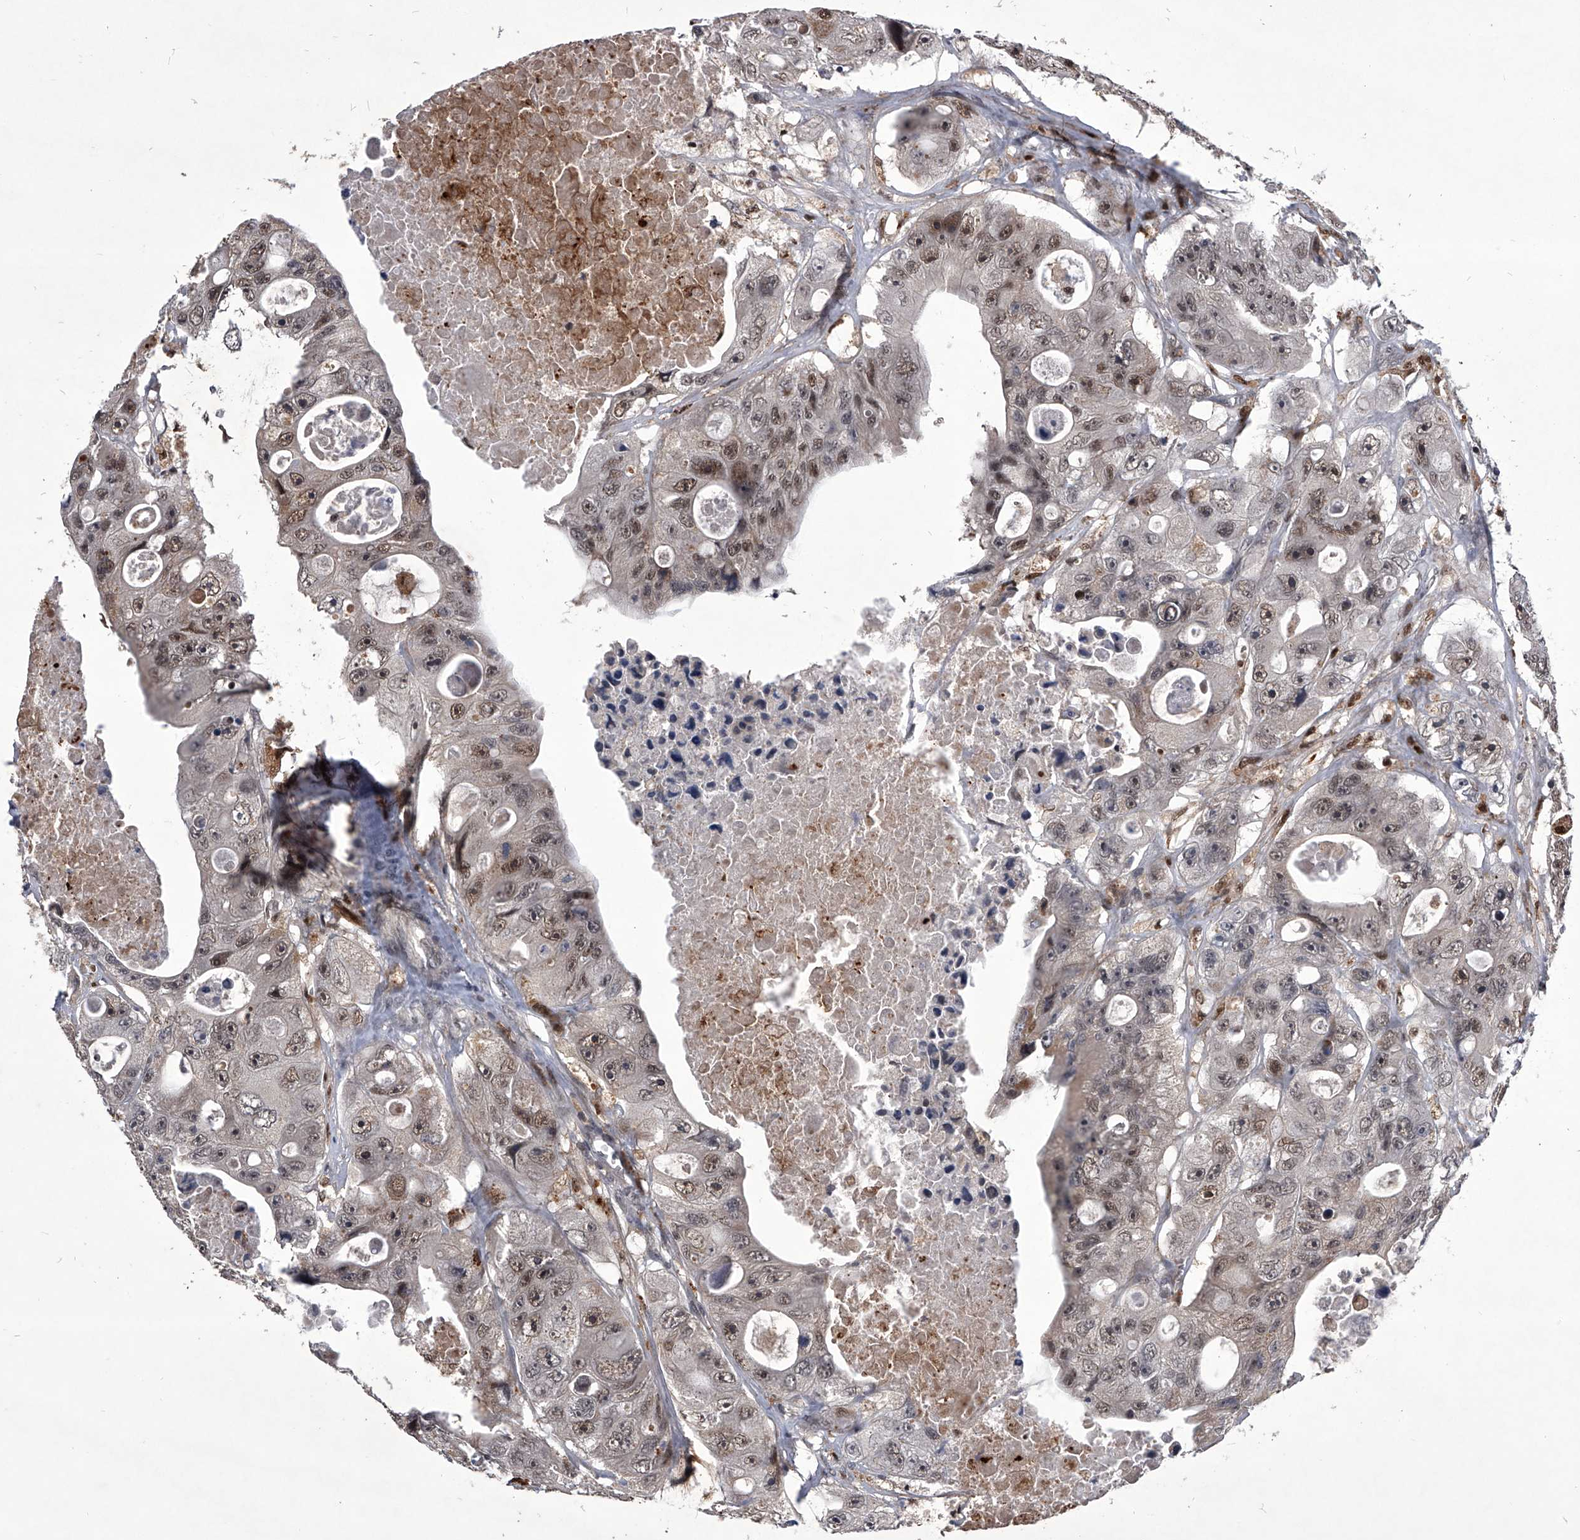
{"staining": {"intensity": "weak", "quantity": "25%-75%", "location": "nuclear"}, "tissue": "colorectal cancer", "cell_type": "Tumor cells", "image_type": "cancer", "snomed": [{"axis": "morphology", "description": "Adenocarcinoma, NOS"}, {"axis": "topography", "description": "Colon"}], "caption": "This is an image of IHC staining of colorectal cancer, which shows weak positivity in the nuclear of tumor cells.", "gene": "CMTR1", "patient": {"sex": "female", "age": 46}}